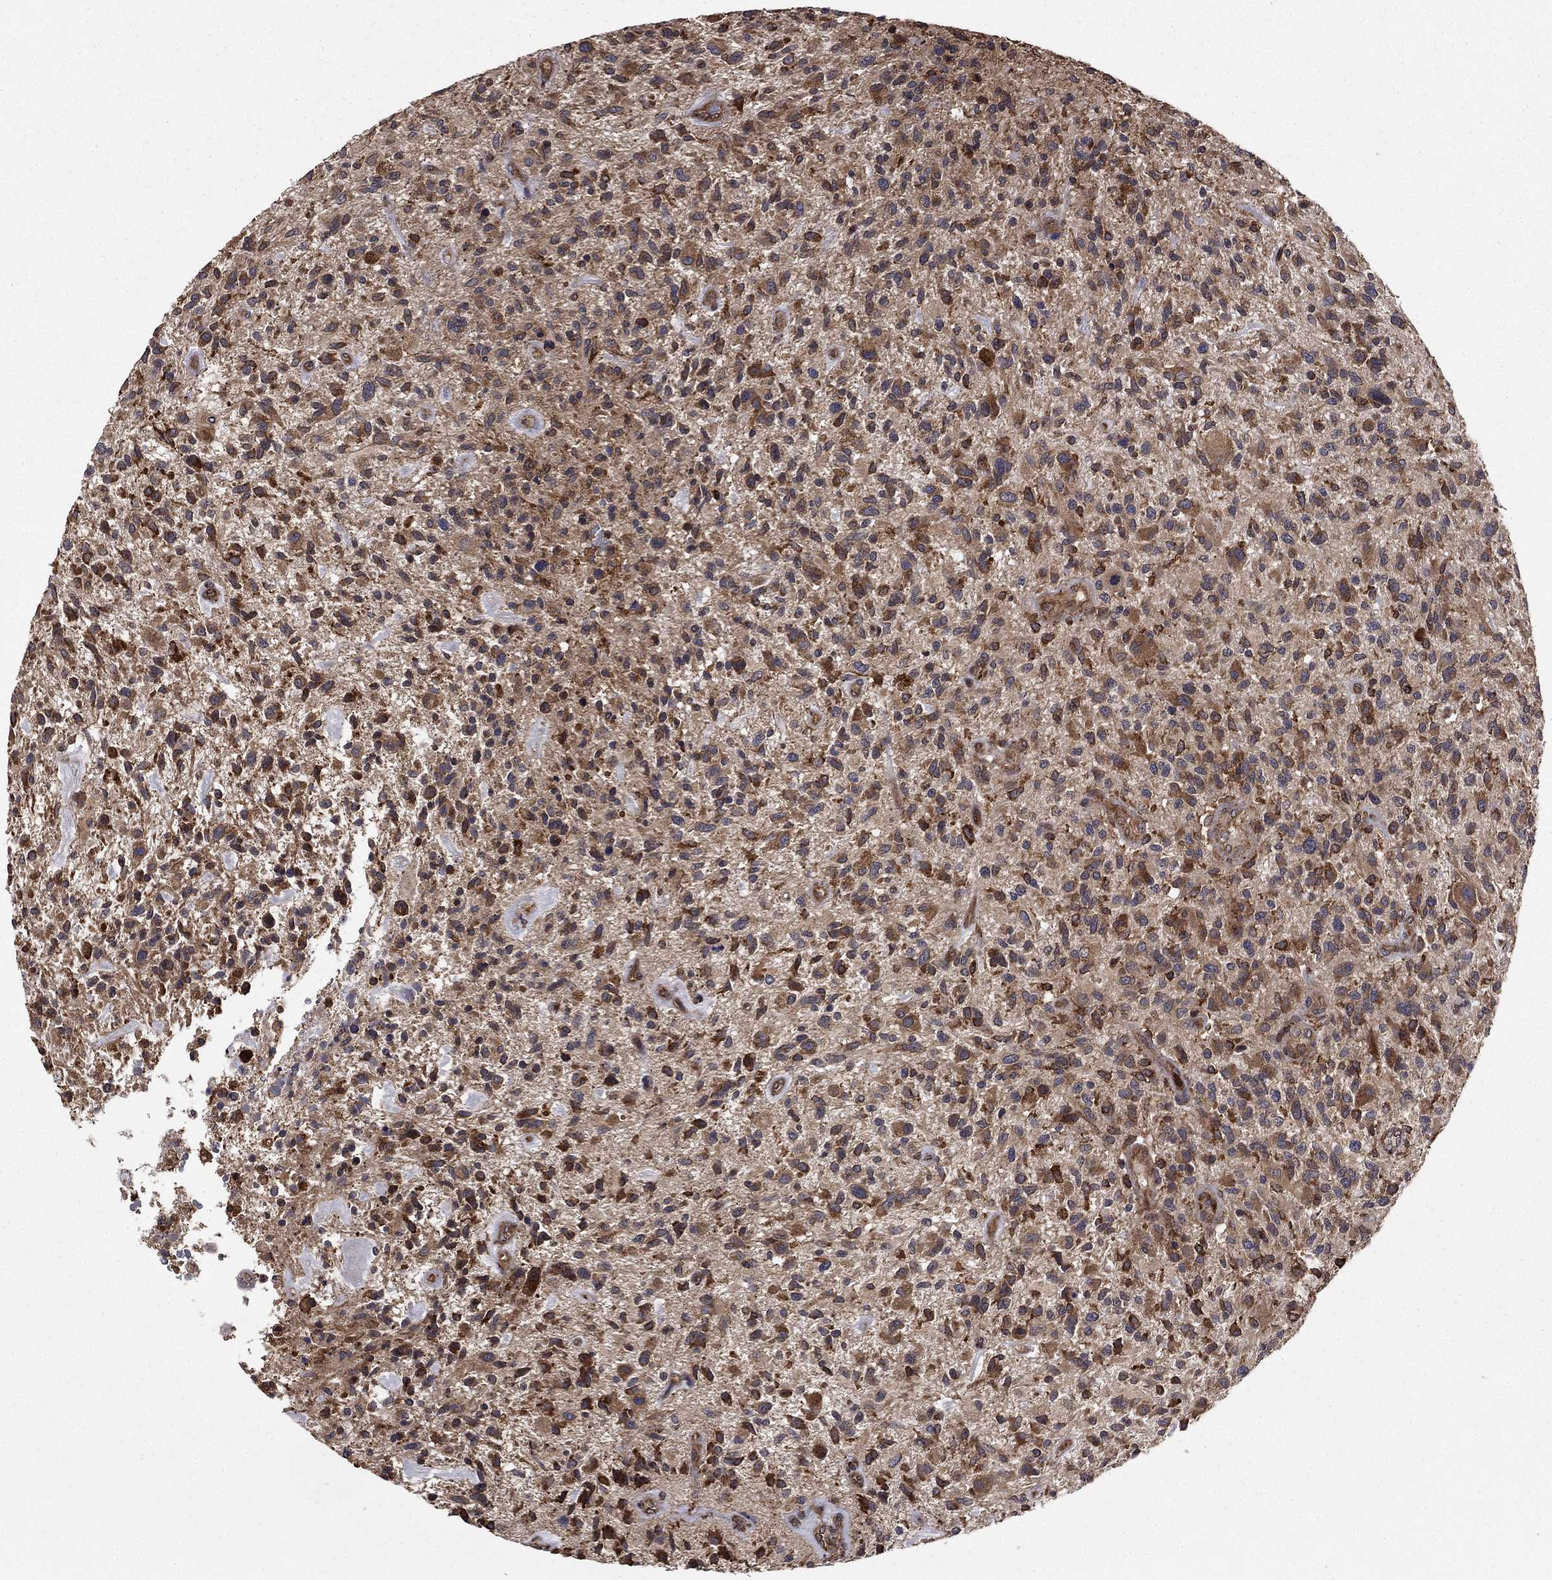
{"staining": {"intensity": "moderate", "quantity": ">75%", "location": "cytoplasmic/membranous"}, "tissue": "glioma", "cell_type": "Tumor cells", "image_type": "cancer", "snomed": [{"axis": "morphology", "description": "Glioma, malignant, High grade"}, {"axis": "topography", "description": "Brain"}], "caption": "About >75% of tumor cells in human malignant high-grade glioma display moderate cytoplasmic/membranous protein positivity as visualized by brown immunohistochemical staining.", "gene": "BABAM2", "patient": {"sex": "male", "age": 47}}